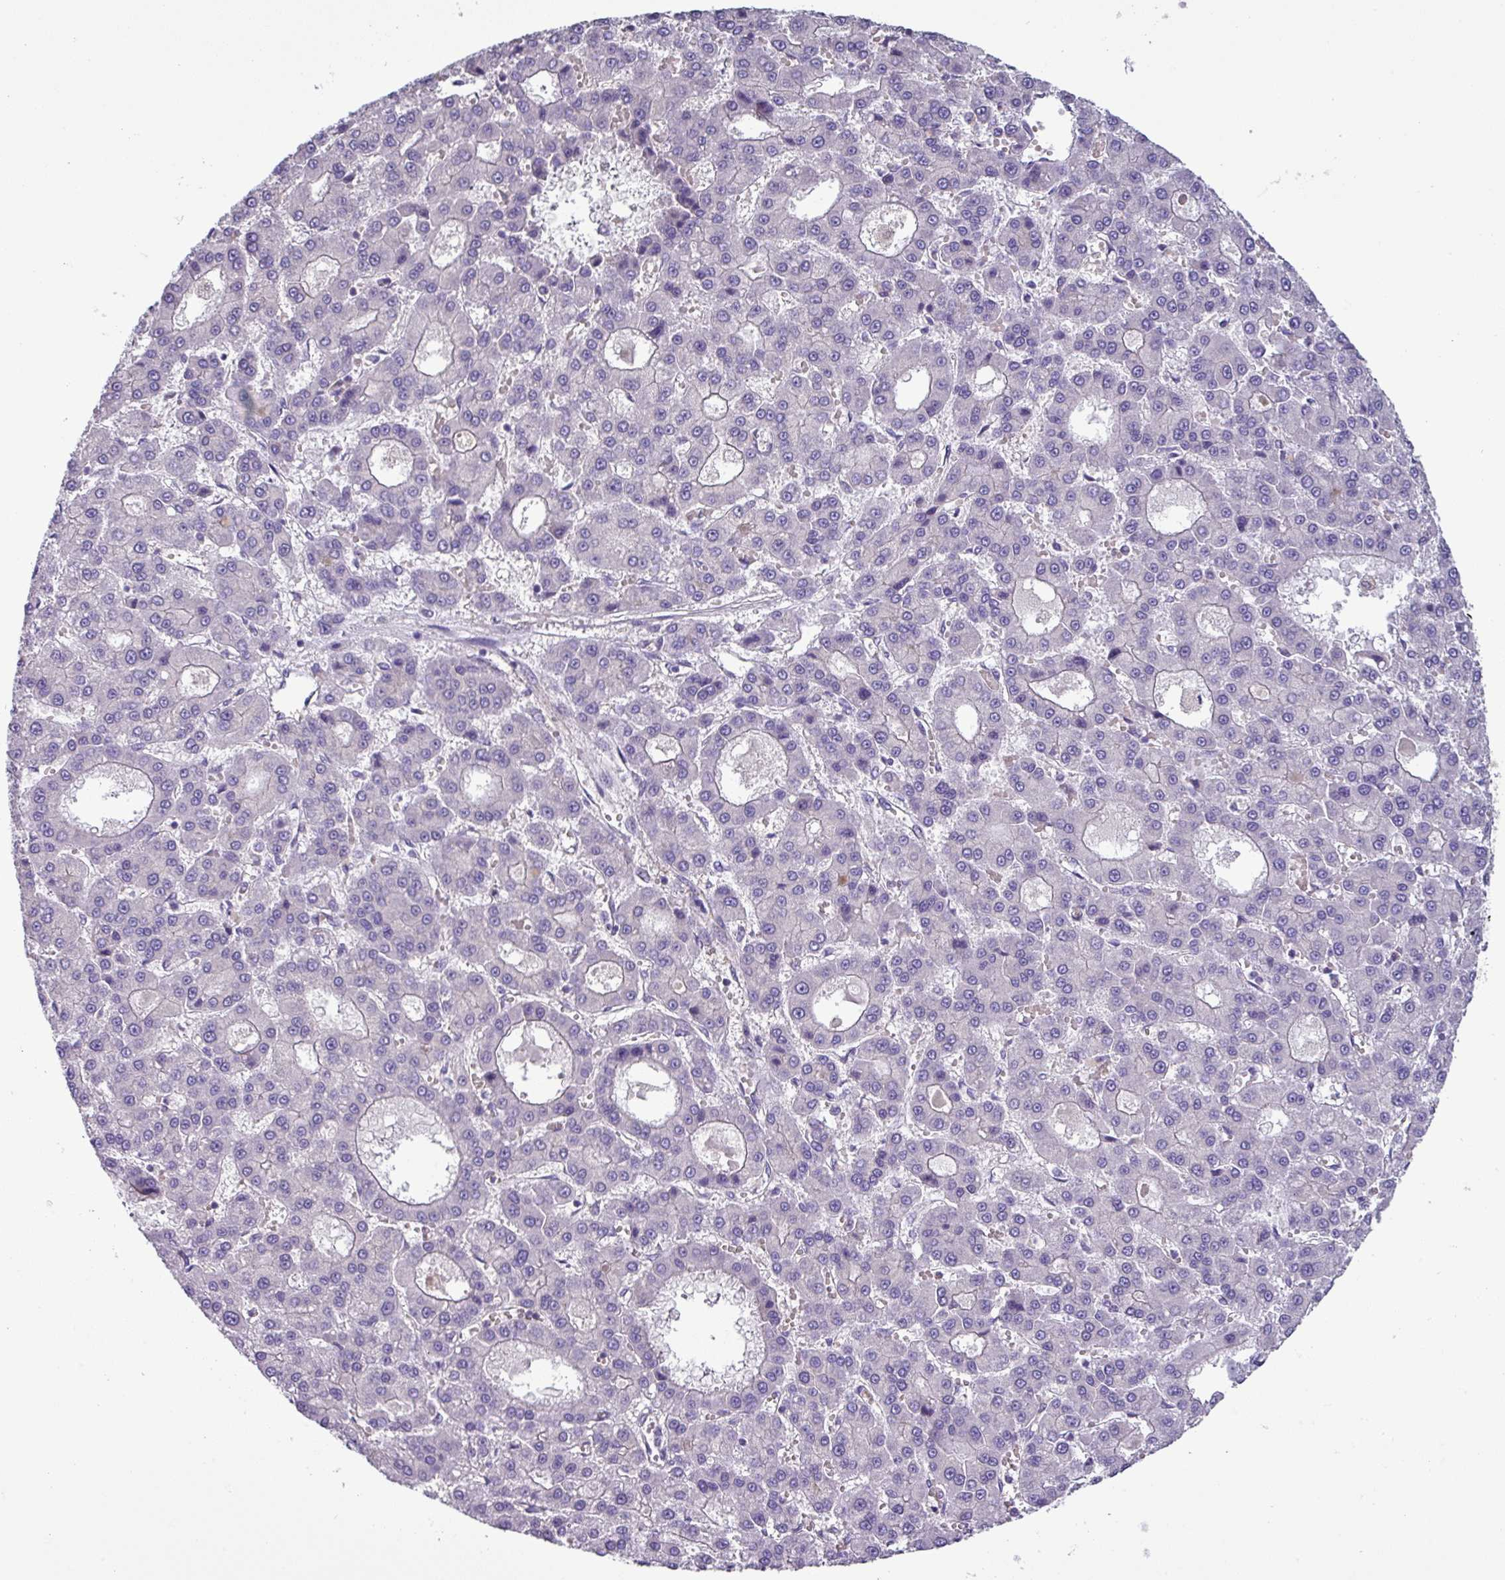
{"staining": {"intensity": "negative", "quantity": "none", "location": "none"}, "tissue": "liver cancer", "cell_type": "Tumor cells", "image_type": "cancer", "snomed": [{"axis": "morphology", "description": "Carcinoma, Hepatocellular, NOS"}, {"axis": "topography", "description": "Liver"}], "caption": "Liver cancer (hepatocellular carcinoma) stained for a protein using immunohistochemistry (IHC) displays no staining tumor cells.", "gene": "SLC23A2", "patient": {"sex": "male", "age": 70}}